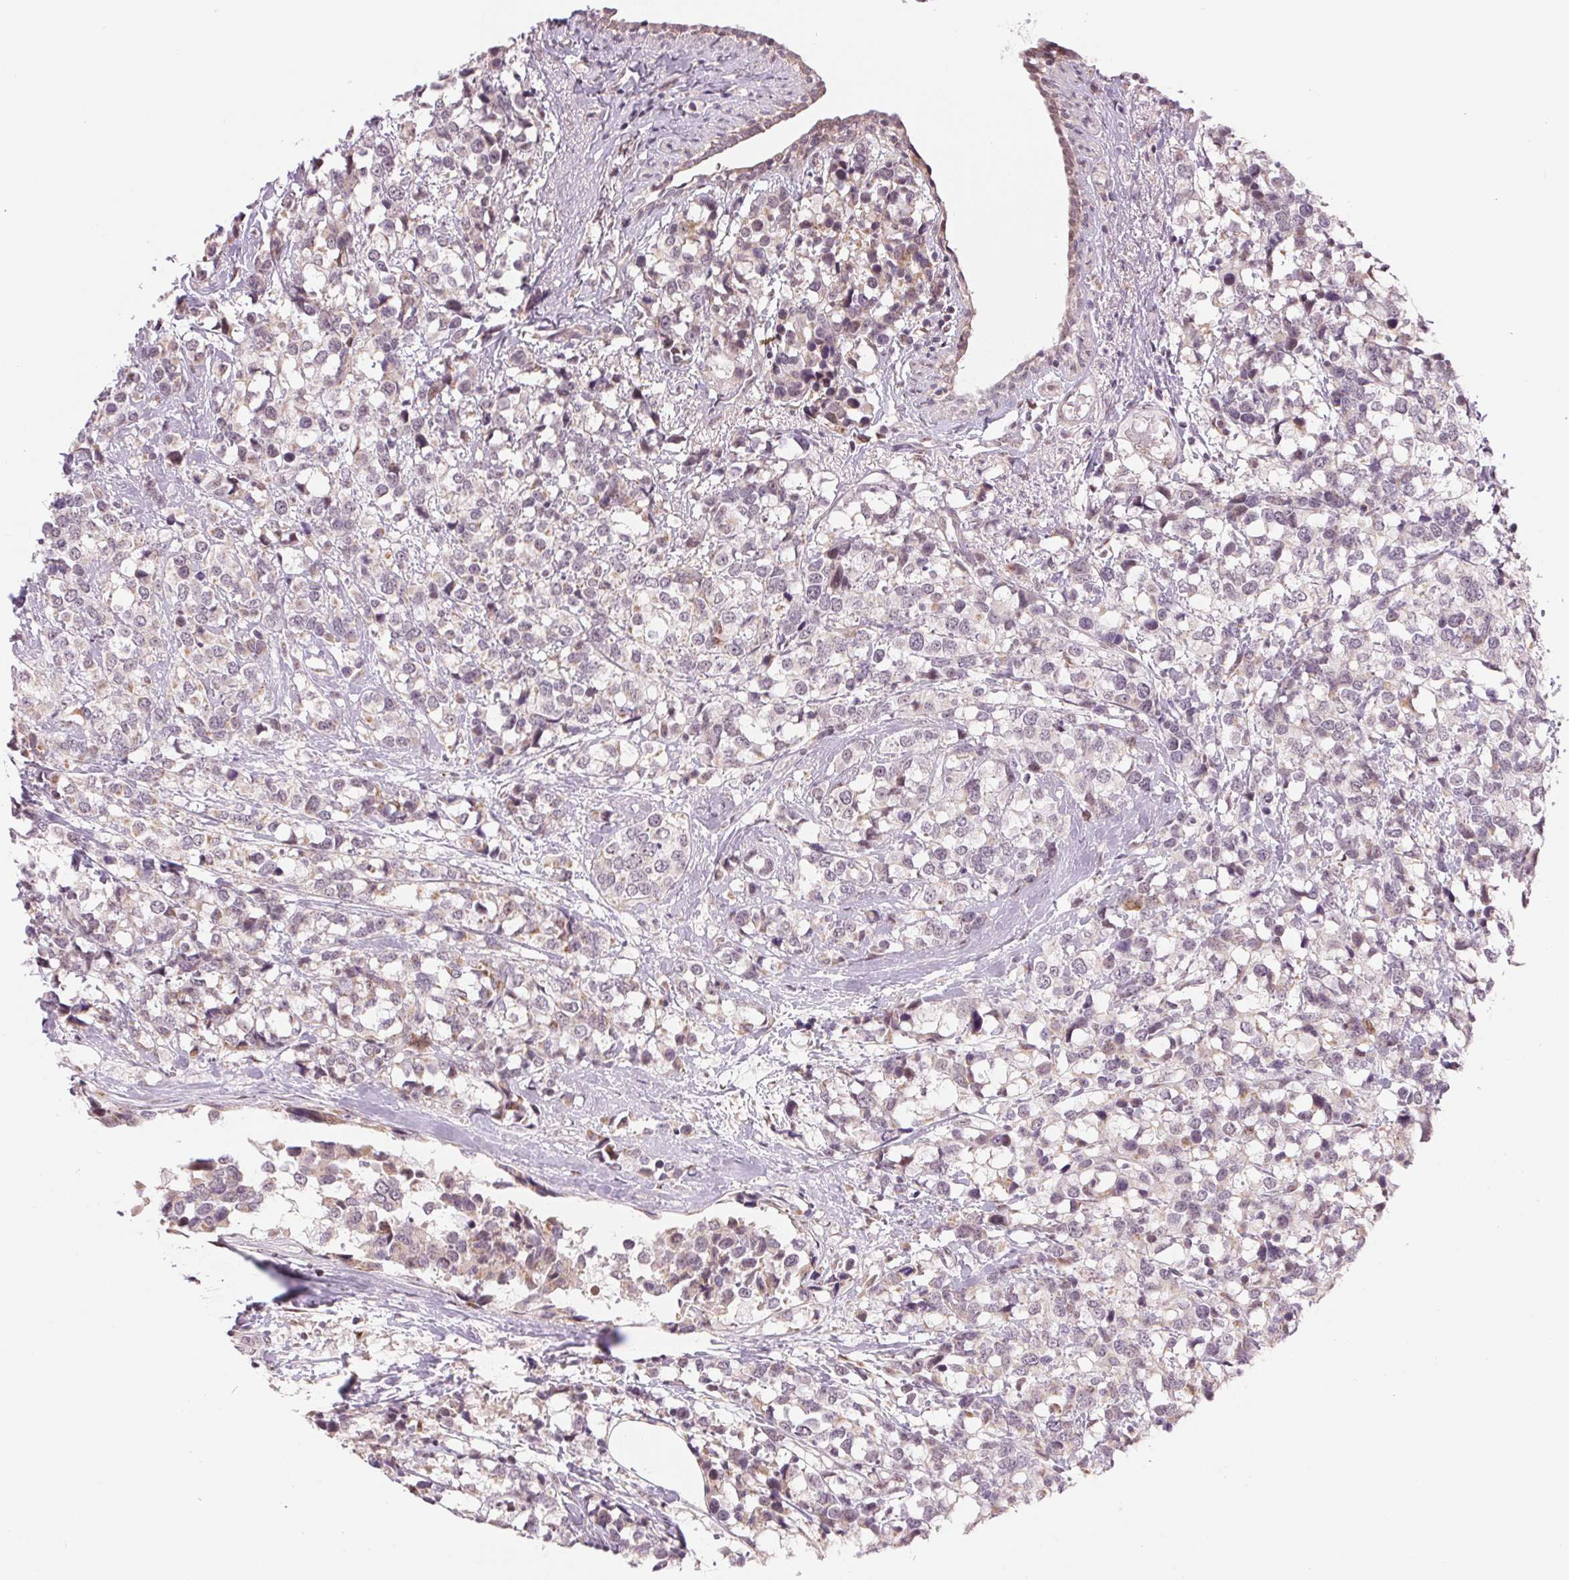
{"staining": {"intensity": "negative", "quantity": "none", "location": "none"}, "tissue": "breast cancer", "cell_type": "Tumor cells", "image_type": "cancer", "snomed": [{"axis": "morphology", "description": "Lobular carcinoma"}, {"axis": "topography", "description": "Breast"}], "caption": "Lobular carcinoma (breast) was stained to show a protein in brown. There is no significant positivity in tumor cells. Brightfield microscopy of immunohistochemistry (IHC) stained with DAB (brown) and hematoxylin (blue), captured at high magnification.", "gene": "ARHGAP32", "patient": {"sex": "female", "age": 59}}